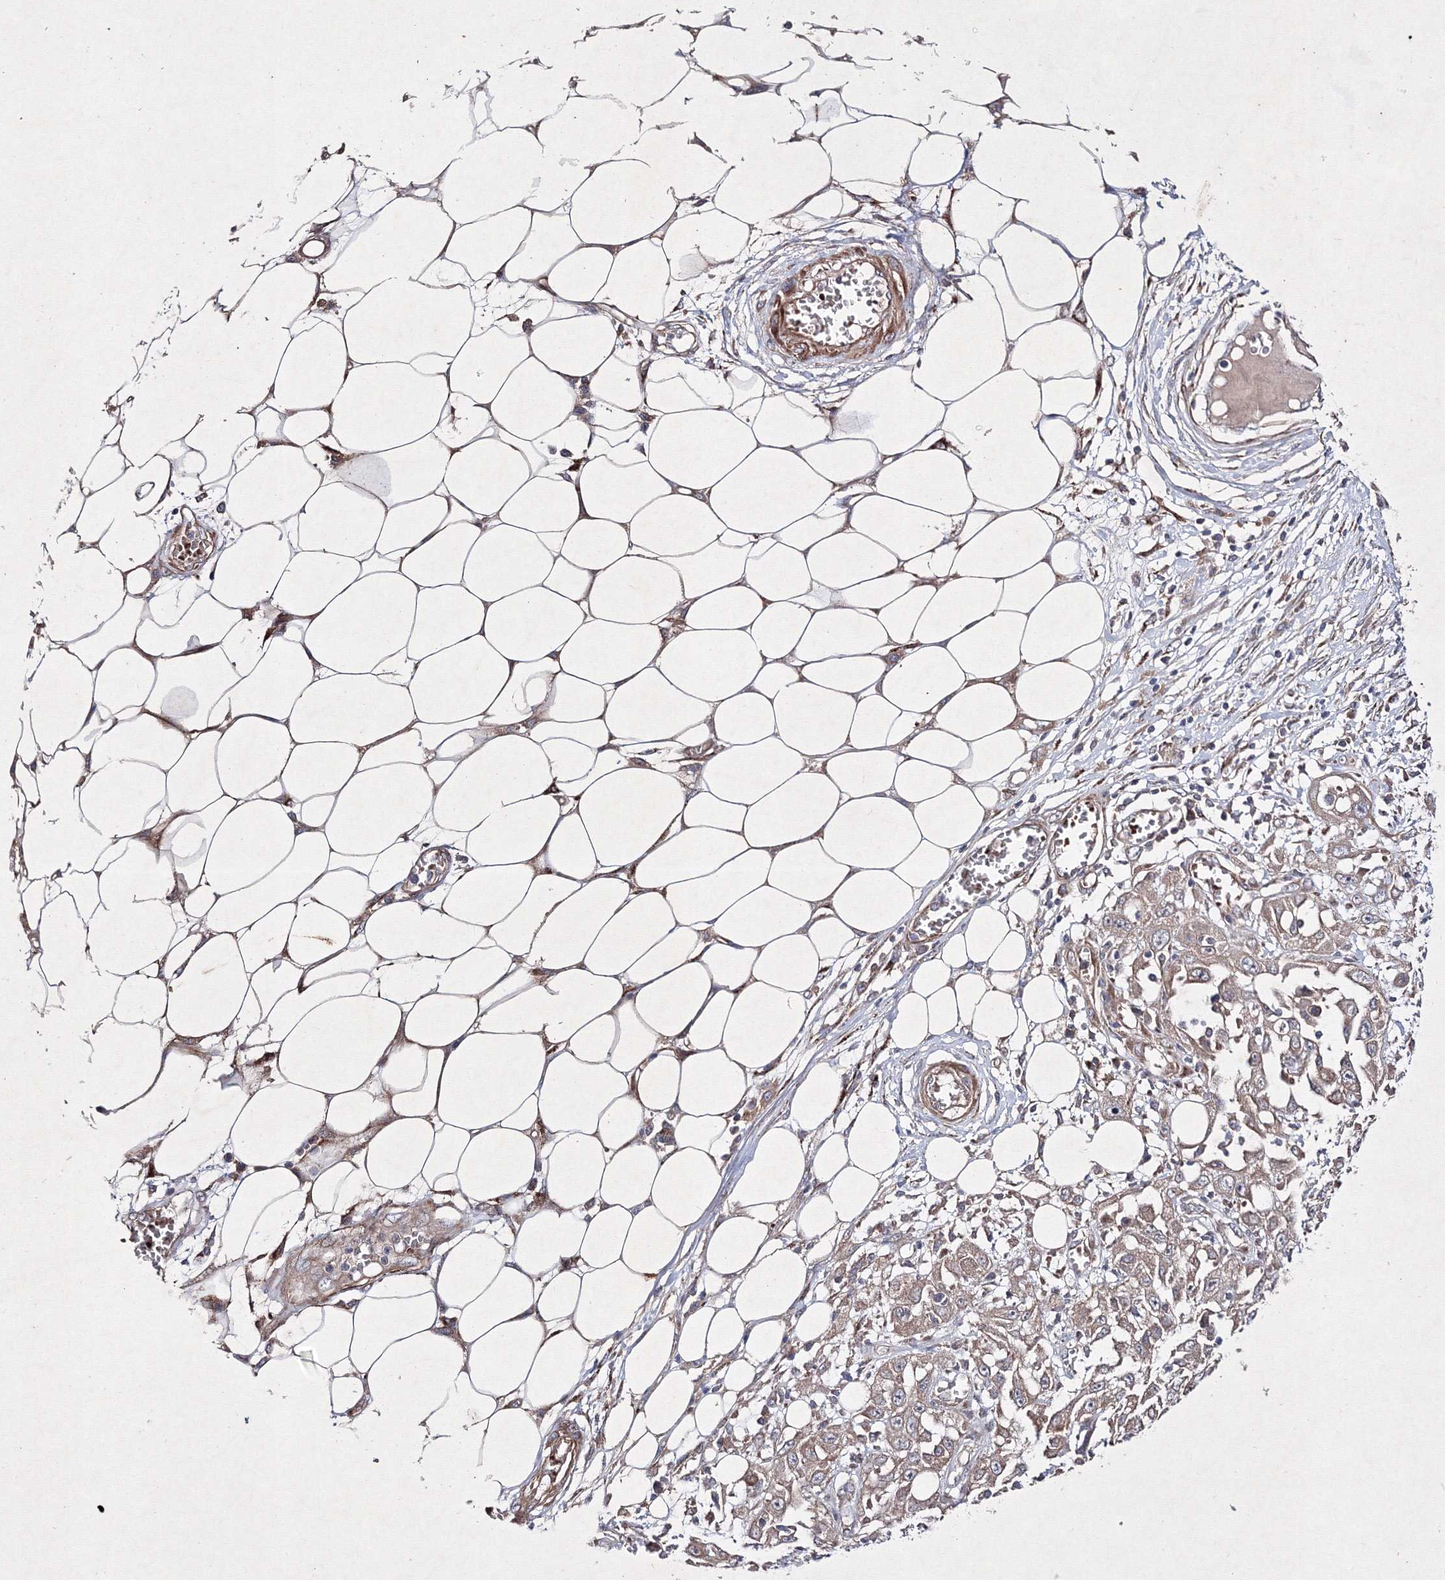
{"staining": {"intensity": "strong", "quantity": "<25%", "location": "cytoplasmic/membranous"}, "tissue": "skin cancer", "cell_type": "Tumor cells", "image_type": "cancer", "snomed": [{"axis": "morphology", "description": "Squamous cell carcinoma, NOS"}, {"axis": "morphology", "description": "Squamous cell carcinoma, metastatic, NOS"}, {"axis": "topography", "description": "Skin"}, {"axis": "topography", "description": "Lymph node"}], "caption": "IHC (DAB (3,3'-diaminobenzidine)) staining of skin metastatic squamous cell carcinoma reveals strong cytoplasmic/membranous protein expression in approximately <25% of tumor cells.", "gene": "GFM1", "patient": {"sex": "male", "age": 75}}